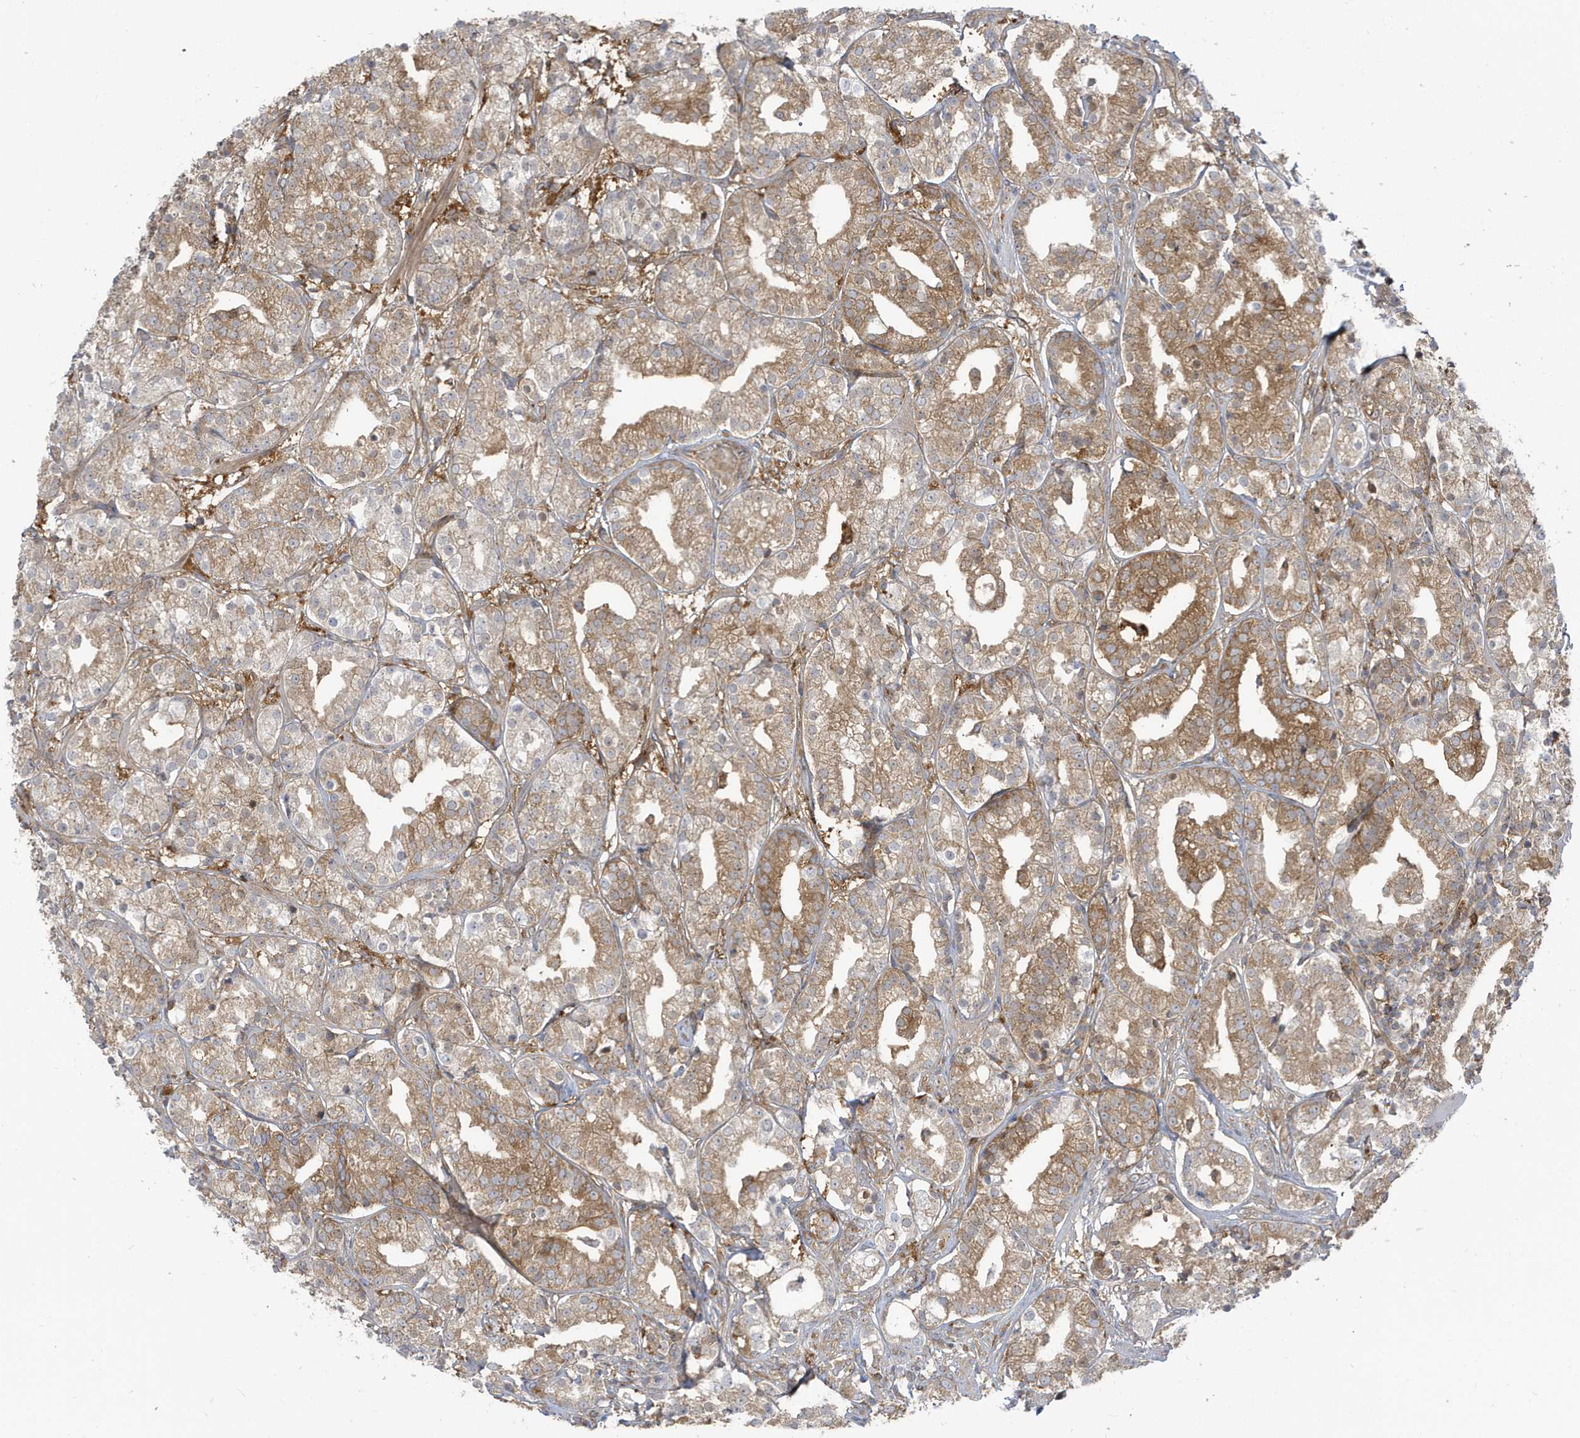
{"staining": {"intensity": "moderate", "quantity": ">75%", "location": "cytoplasmic/membranous"}, "tissue": "prostate cancer", "cell_type": "Tumor cells", "image_type": "cancer", "snomed": [{"axis": "morphology", "description": "Adenocarcinoma, High grade"}, {"axis": "topography", "description": "Prostate"}], "caption": "This histopathology image demonstrates immunohistochemistry (IHC) staining of human prostate cancer (adenocarcinoma (high-grade)), with medium moderate cytoplasmic/membranous positivity in approximately >75% of tumor cells.", "gene": "STAM", "patient": {"sex": "male", "age": 69}}